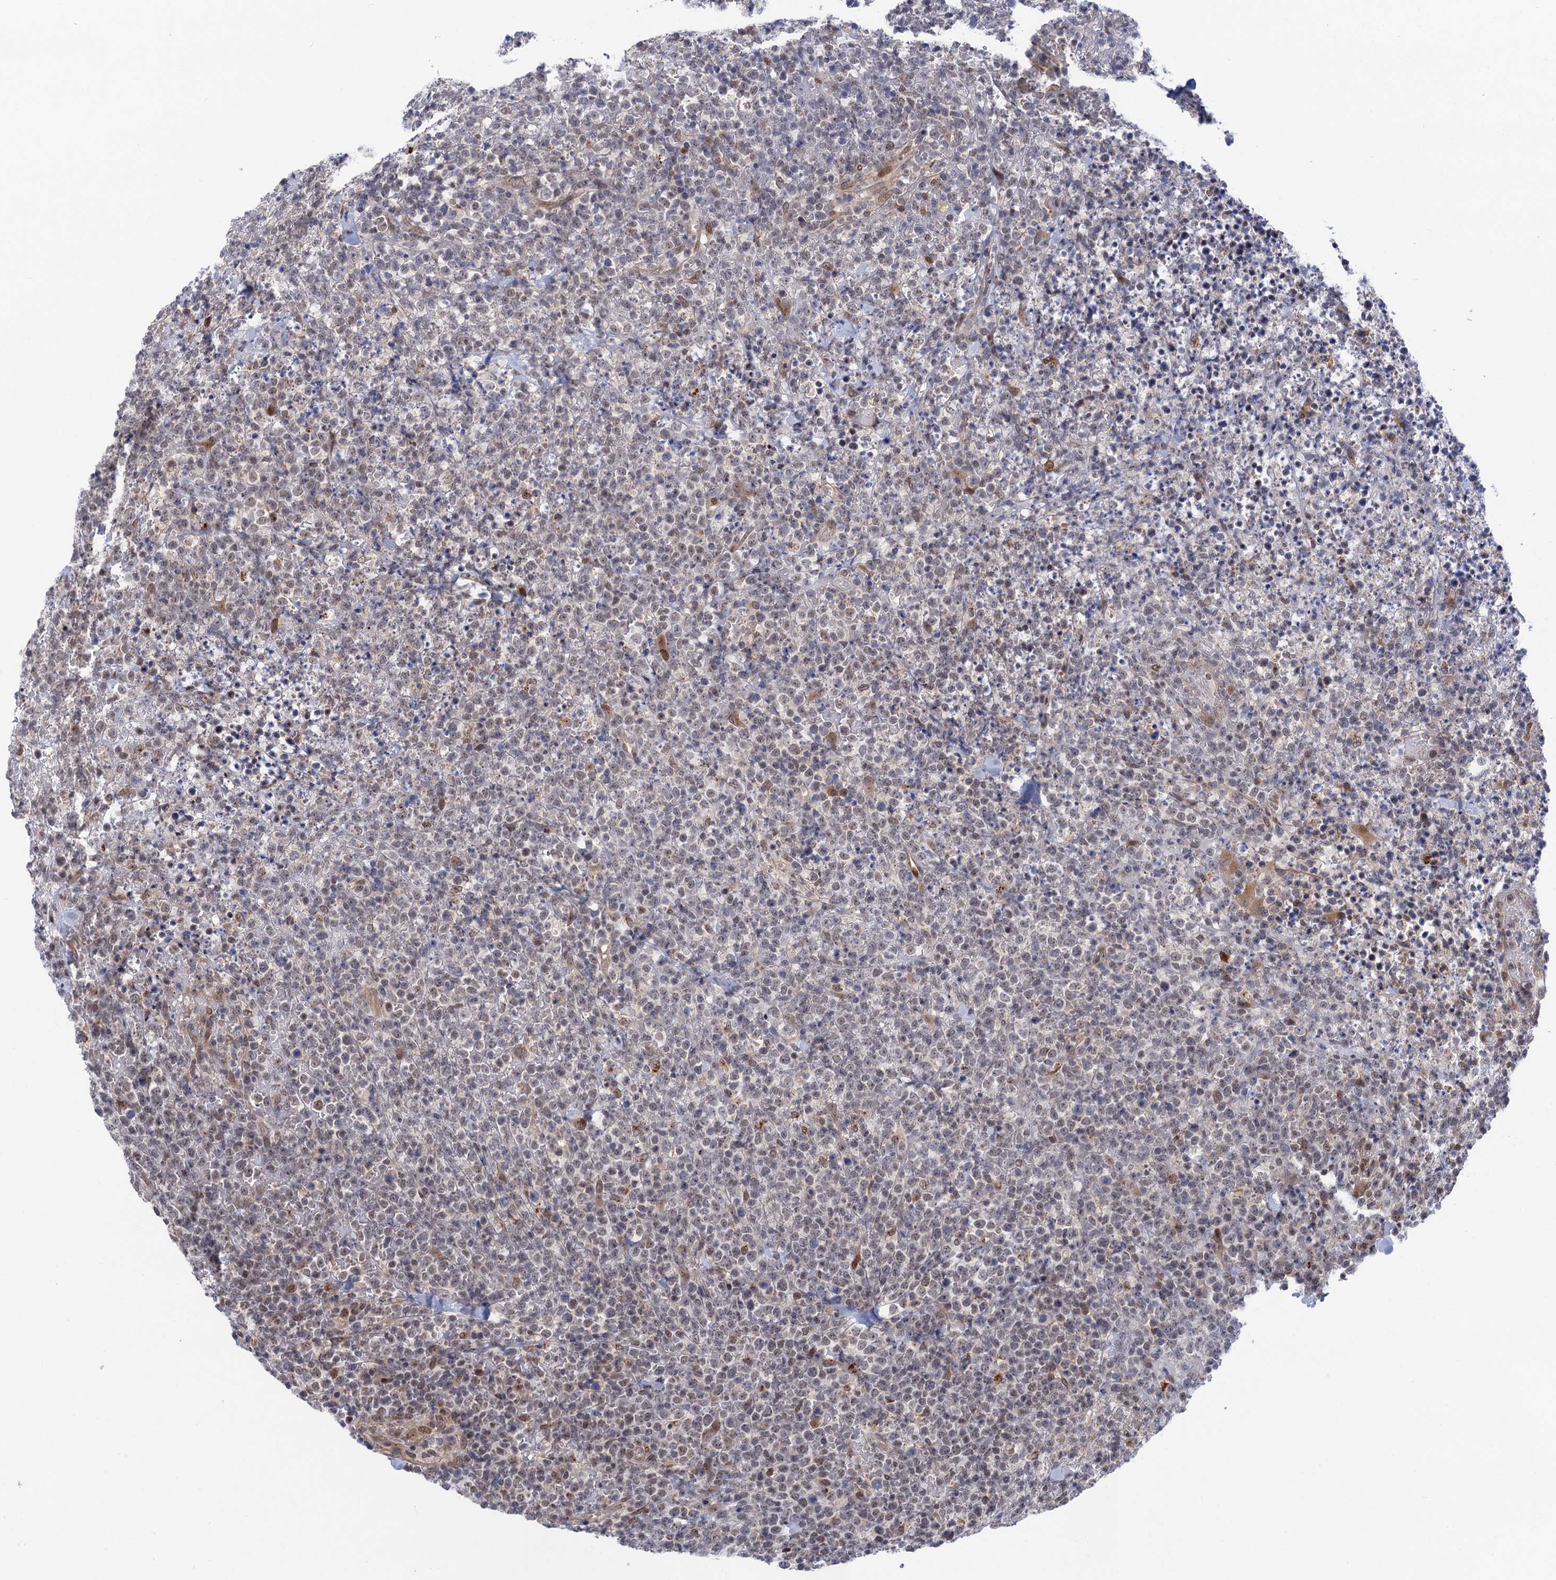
{"staining": {"intensity": "weak", "quantity": "25%-75%", "location": "nuclear"}, "tissue": "lymphoma", "cell_type": "Tumor cells", "image_type": "cancer", "snomed": [{"axis": "morphology", "description": "Malignant lymphoma, non-Hodgkin's type, High grade"}, {"axis": "topography", "description": "Colon"}], "caption": "DAB (3,3'-diaminobenzidine) immunohistochemical staining of malignant lymphoma, non-Hodgkin's type (high-grade) demonstrates weak nuclear protein staining in about 25%-75% of tumor cells. (brown staining indicates protein expression, while blue staining denotes nuclei).", "gene": "NEK8", "patient": {"sex": "female", "age": 53}}